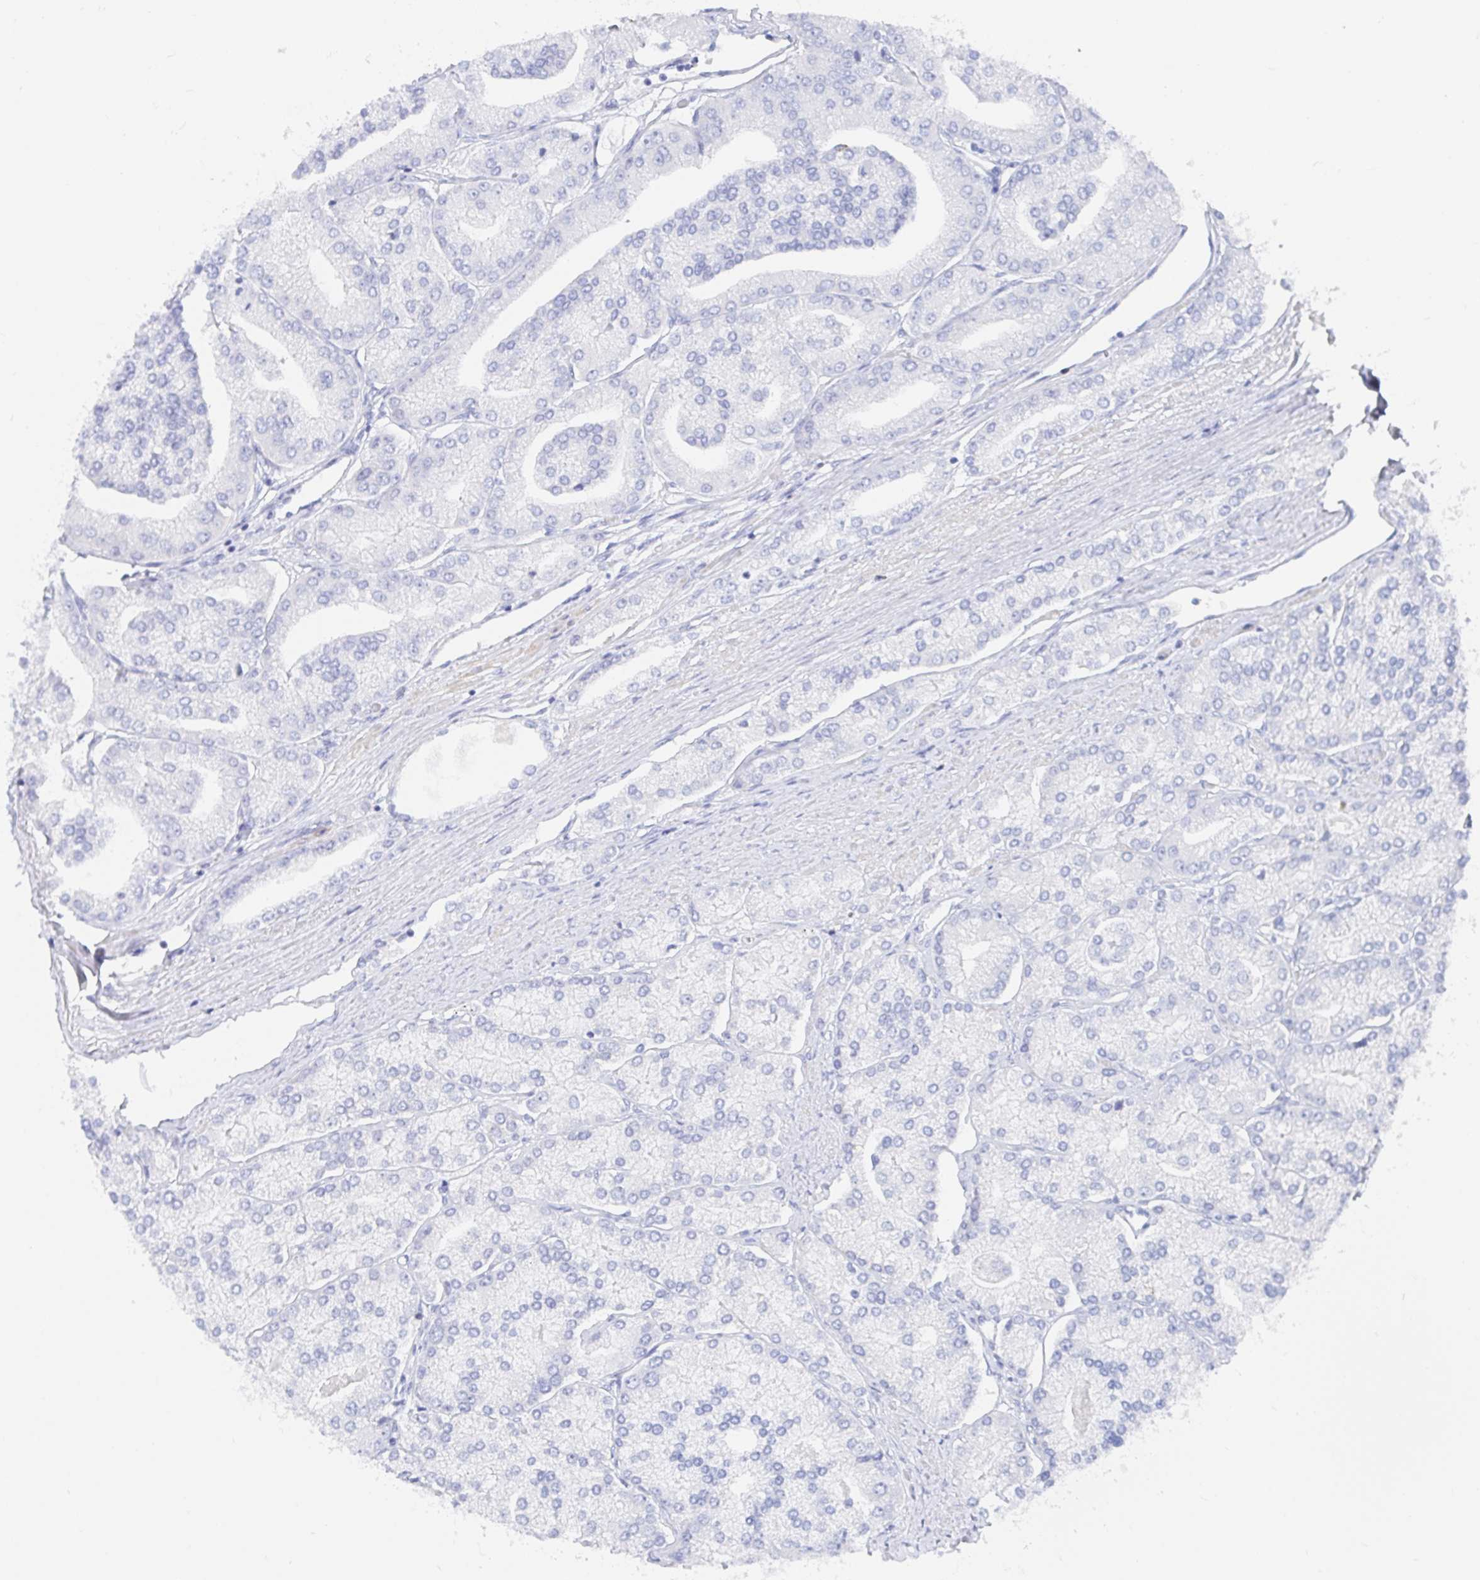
{"staining": {"intensity": "negative", "quantity": "none", "location": "none"}, "tissue": "prostate cancer", "cell_type": "Tumor cells", "image_type": "cancer", "snomed": [{"axis": "morphology", "description": "Adenocarcinoma, High grade"}, {"axis": "topography", "description": "Prostate"}], "caption": "Immunohistochemistry image of neoplastic tissue: high-grade adenocarcinoma (prostate) stained with DAB shows no significant protein expression in tumor cells.", "gene": "PACSIN1", "patient": {"sex": "male", "age": 61}}